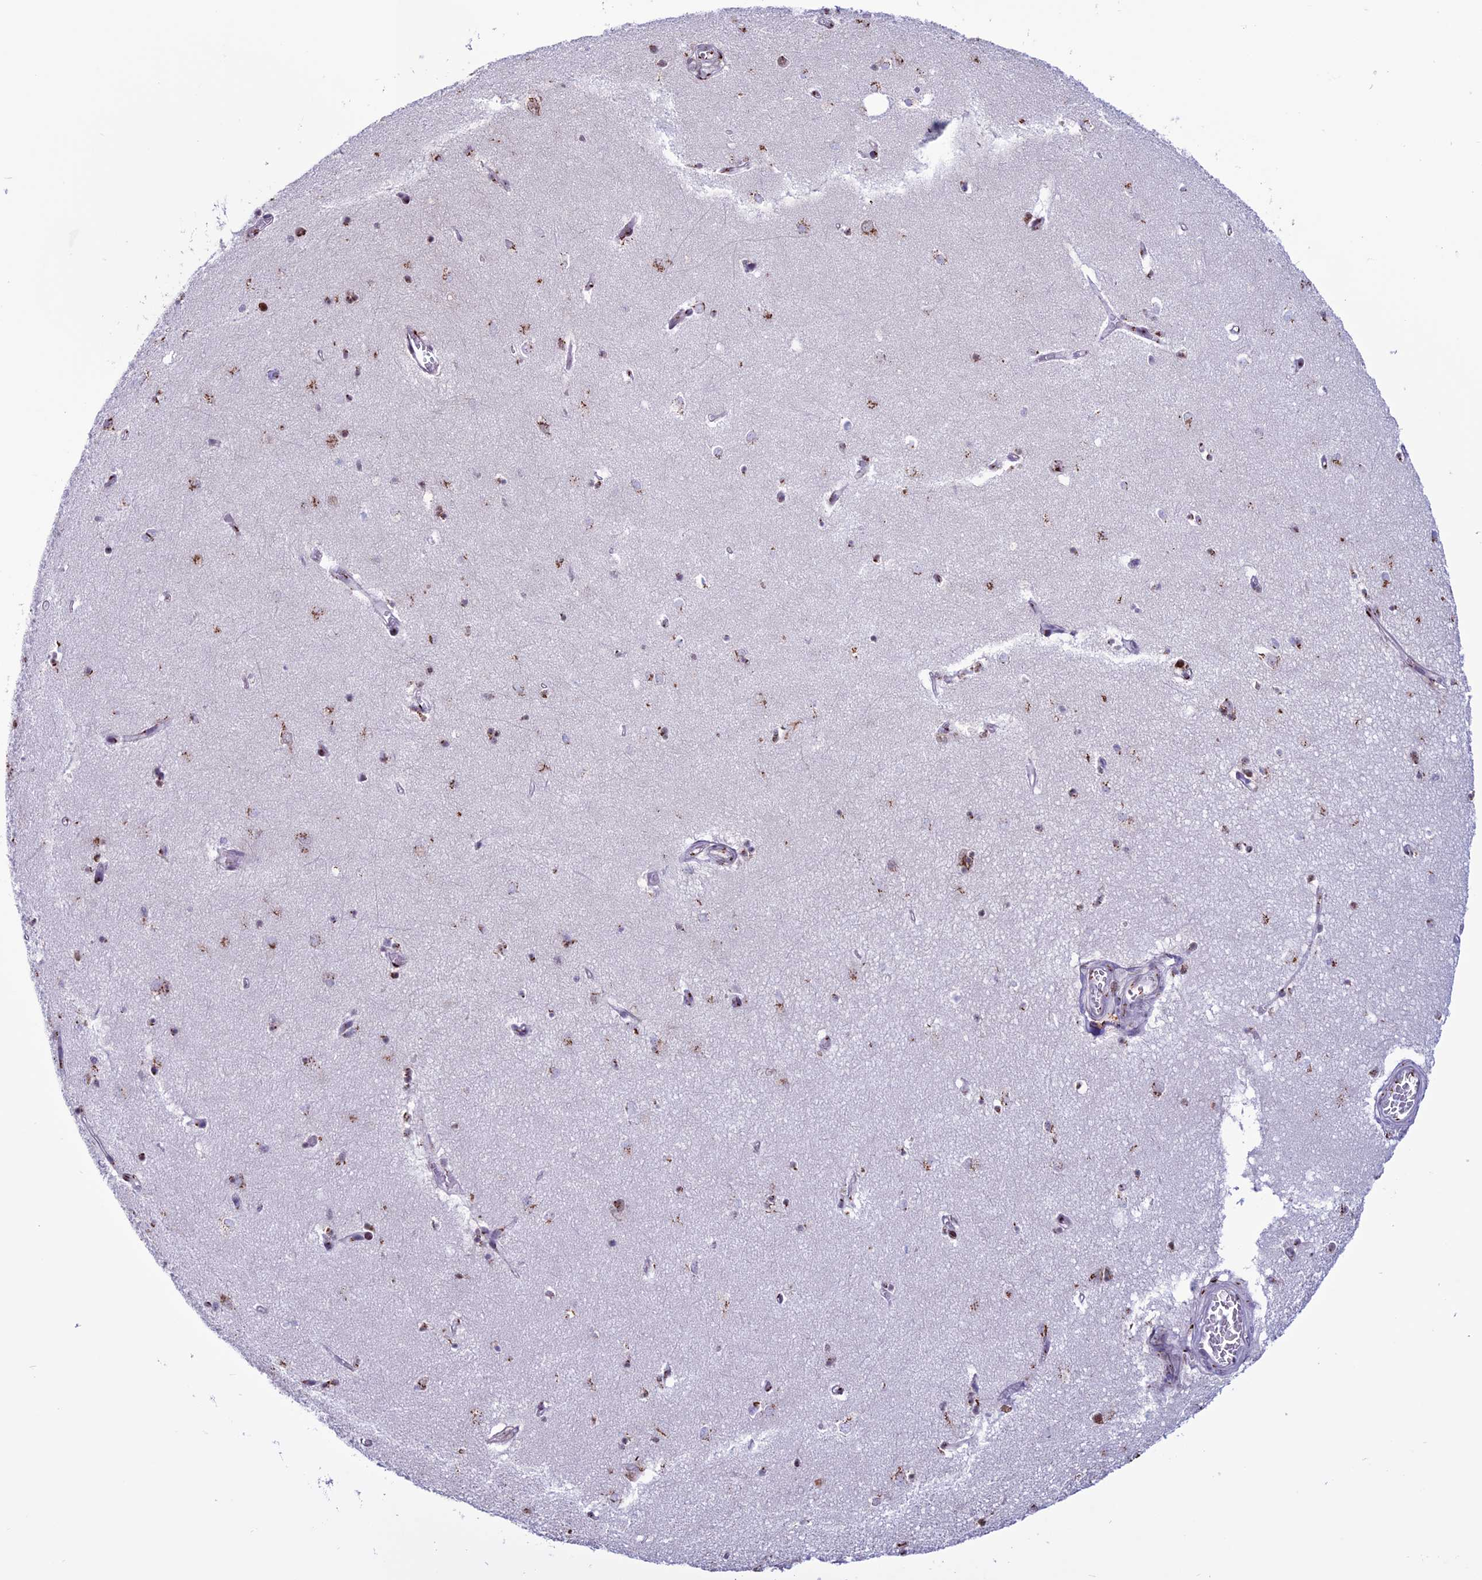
{"staining": {"intensity": "strong", "quantity": "25%-75%", "location": "cytoplasmic/membranous,nuclear"}, "tissue": "hippocampus", "cell_type": "Glial cells", "image_type": "normal", "snomed": [{"axis": "morphology", "description": "Normal tissue, NOS"}, {"axis": "topography", "description": "Hippocampus"}], "caption": "Immunohistochemistry (DAB (3,3'-diaminobenzidine)) staining of normal hippocampus shows strong cytoplasmic/membranous,nuclear protein positivity in approximately 25%-75% of glial cells. (Brightfield microscopy of DAB IHC at high magnification).", "gene": "PLEKHA4", "patient": {"sex": "female", "age": 64}}